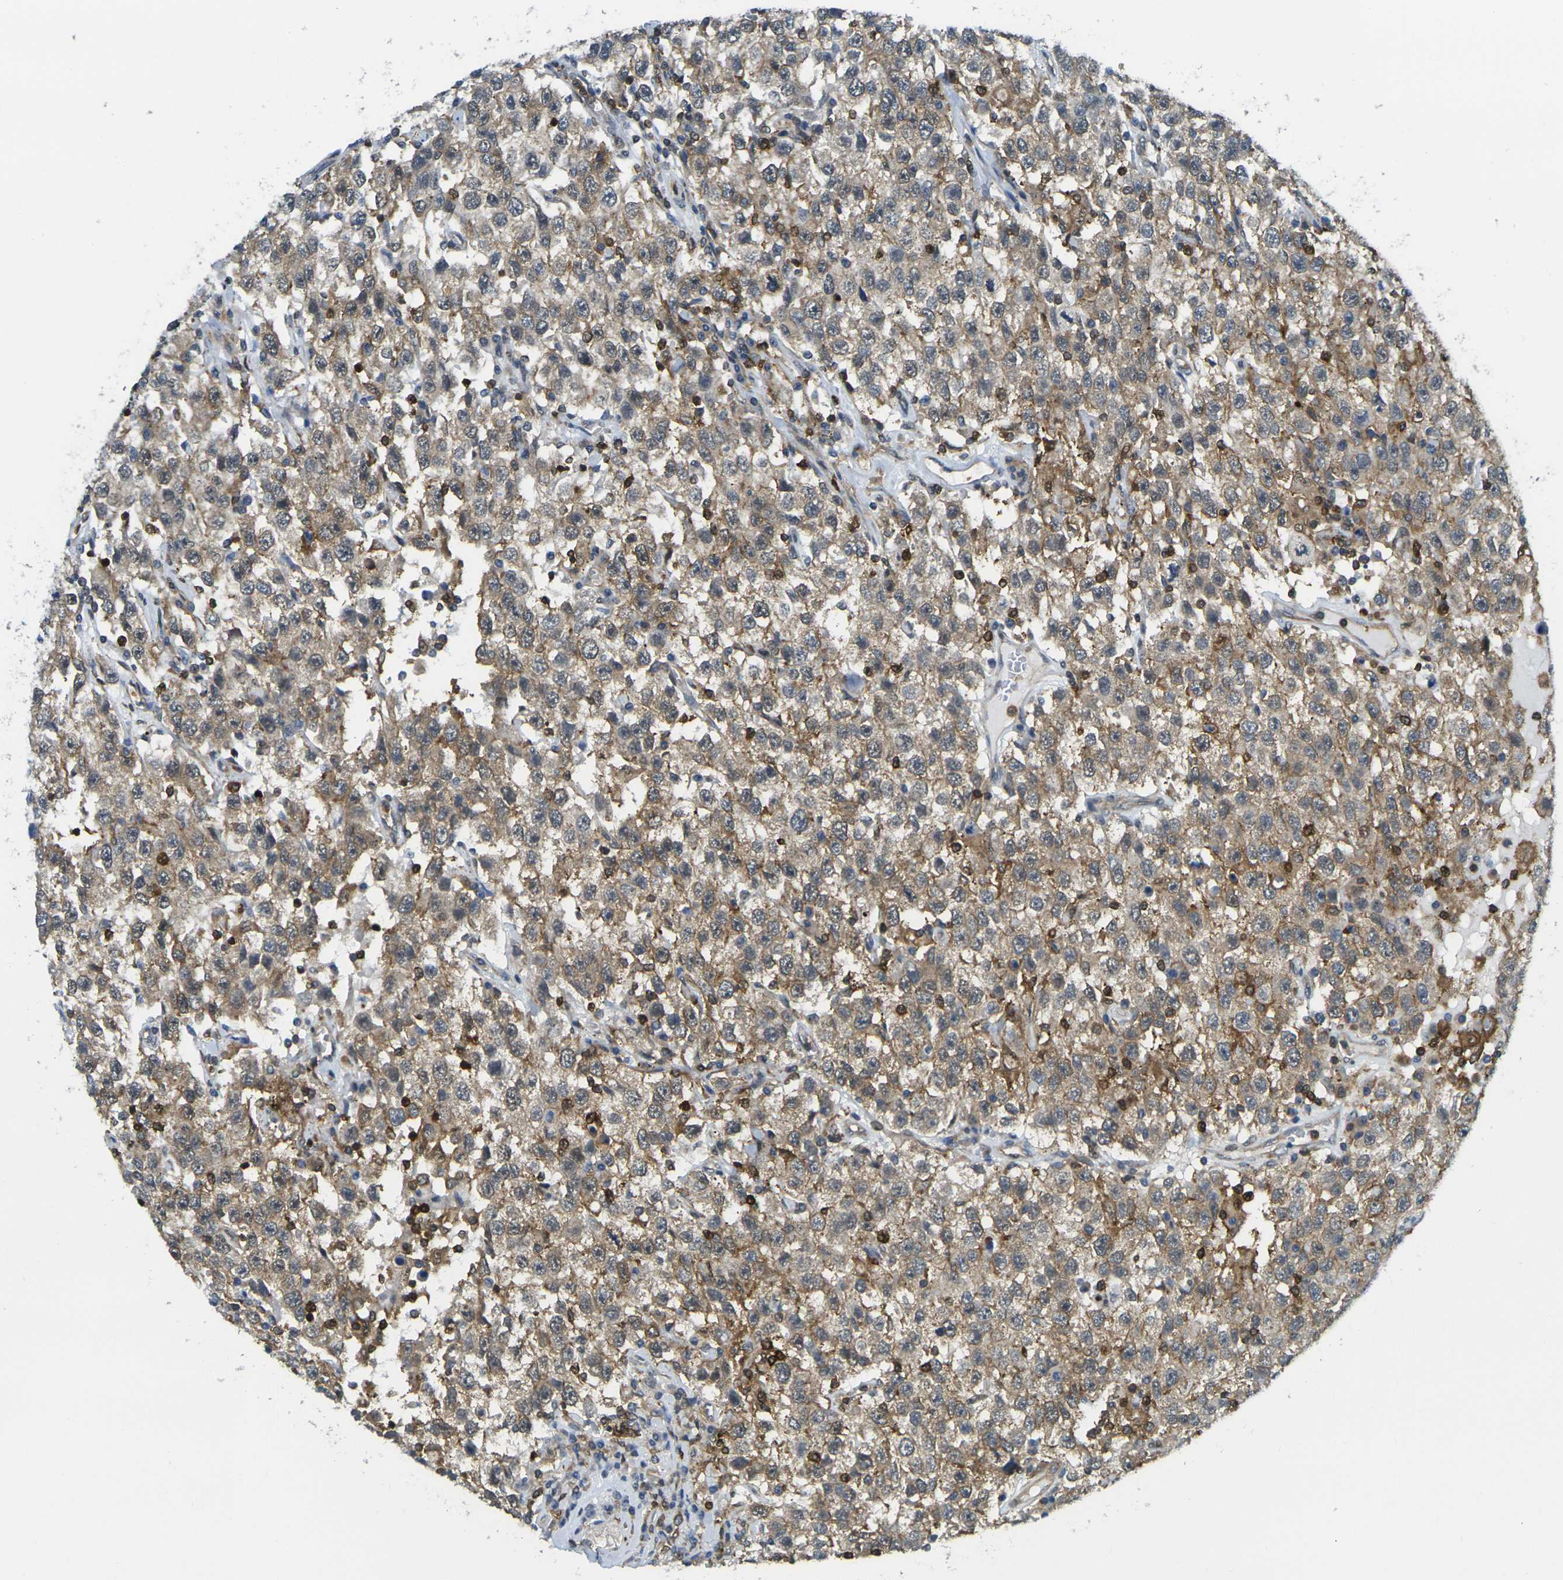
{"staining": {"intensity": "weak", "quantity": ">75%", "location": "cytoplasmic/membranous"}, "tissue": "testis cancer", "cell_type": "Tumor cells", "image_type": "cancer", "snomed": [{"axis": "morphology", "description": "Seminoma, NOS"}, {"axis": "topography", "description": "Testis"}], "caption": "About >75% of tumor cells in testis cancer exhibit weak cytoplasmic/membranous protein expression as visualized by brown immunohistochemical staining.", "gene": "LASP1", "patient": {"sex": "male", "age": 41}}